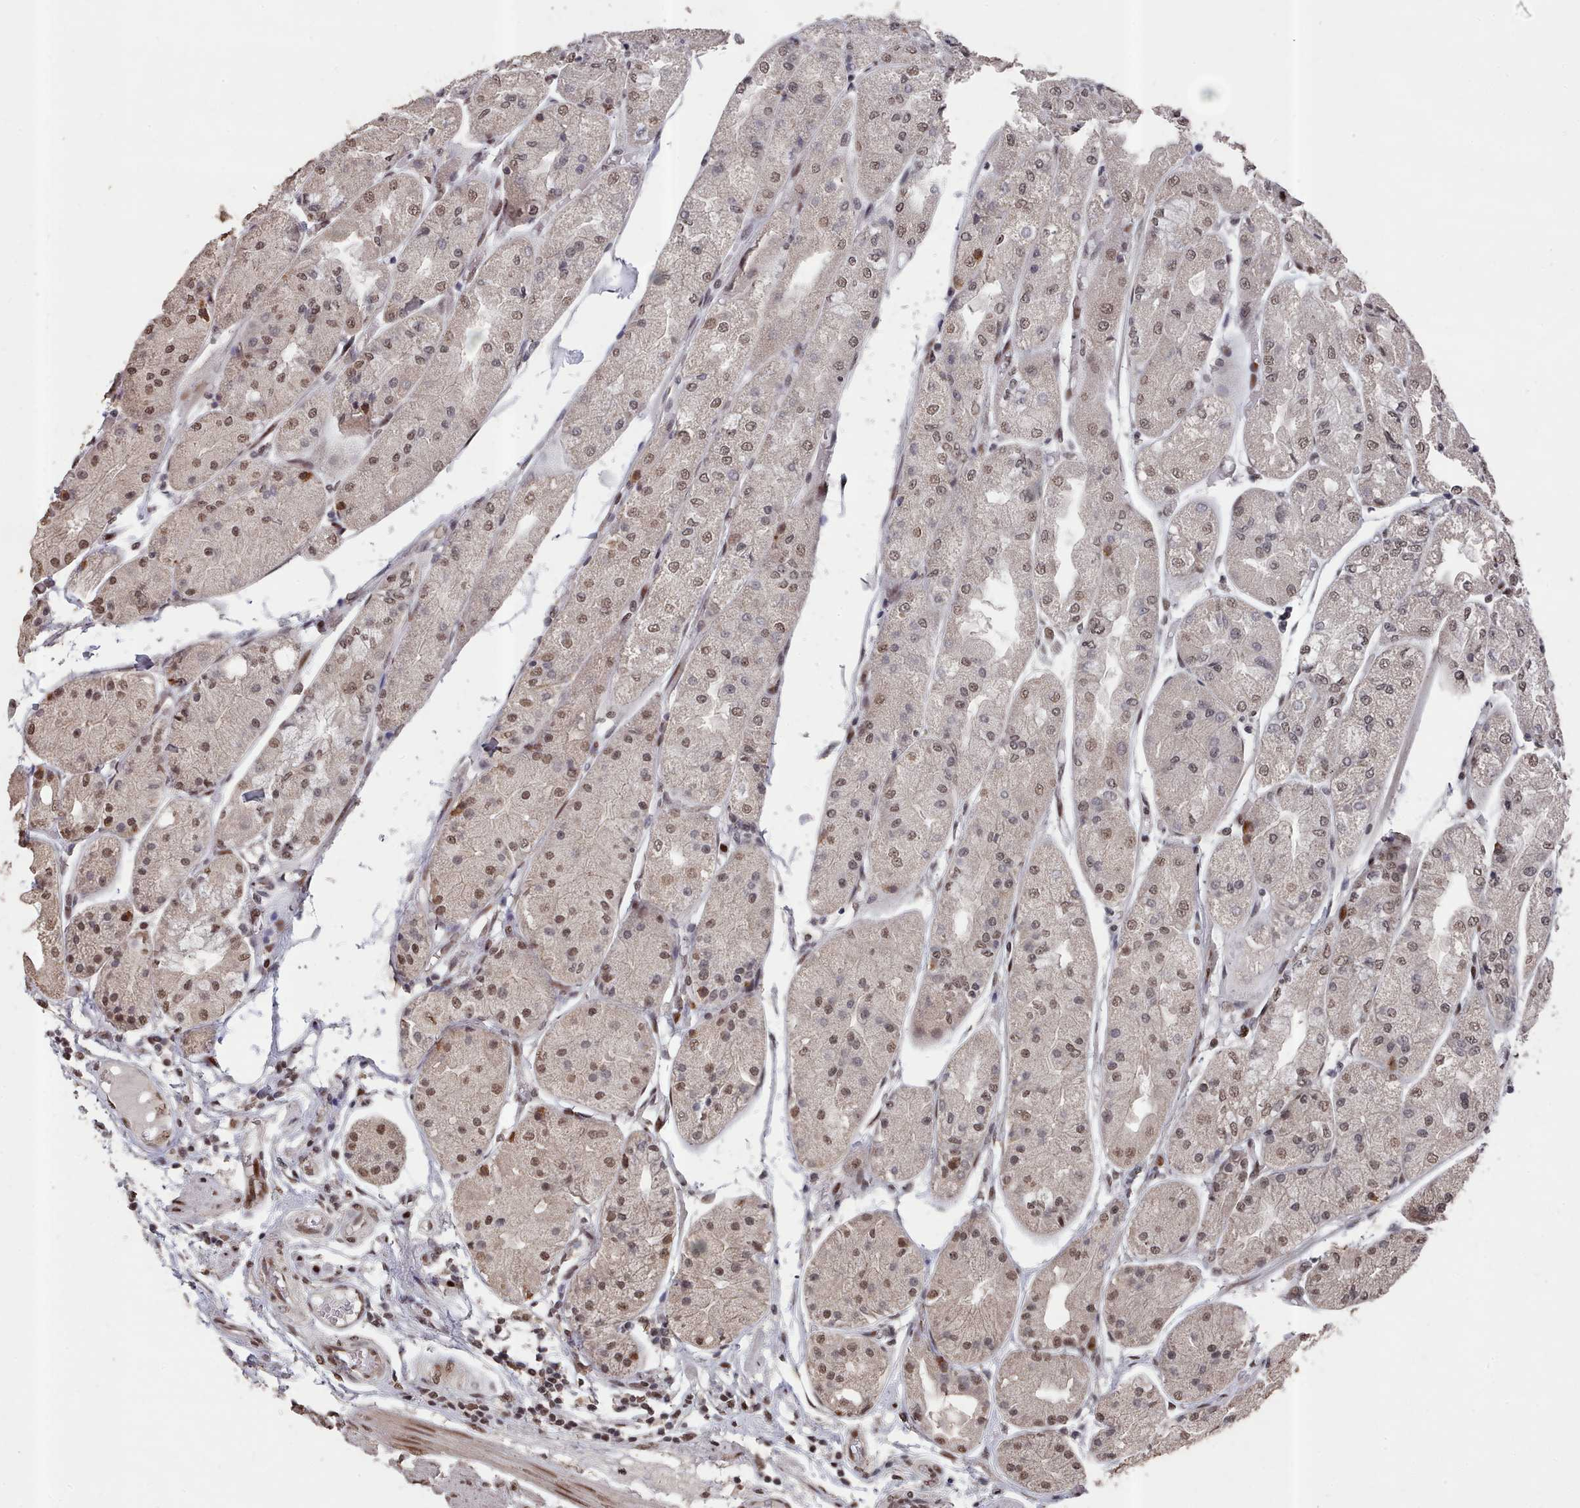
{"staining": {"intensity": "moderate", "quantity": "25%-75%", "location": "cytoplasmic/membranous,nuclear"}, "tissue": "stomach", "cell_type": "Glandular cells", "image_type": "normal", "snomed": [{"axis": "morphology", "description": "Normal tissue, NOS"}, {"axis": "topography", "description": "Stomach, upper"}], "caption": "Human stomach stained with a brown dye shows moderate cytoplasmic/membranous,nuclear positive positivity in about 25%-75% of glandular cells.", "gene": "PNRC2", "patient": {"sex": "male", "age": 72}}